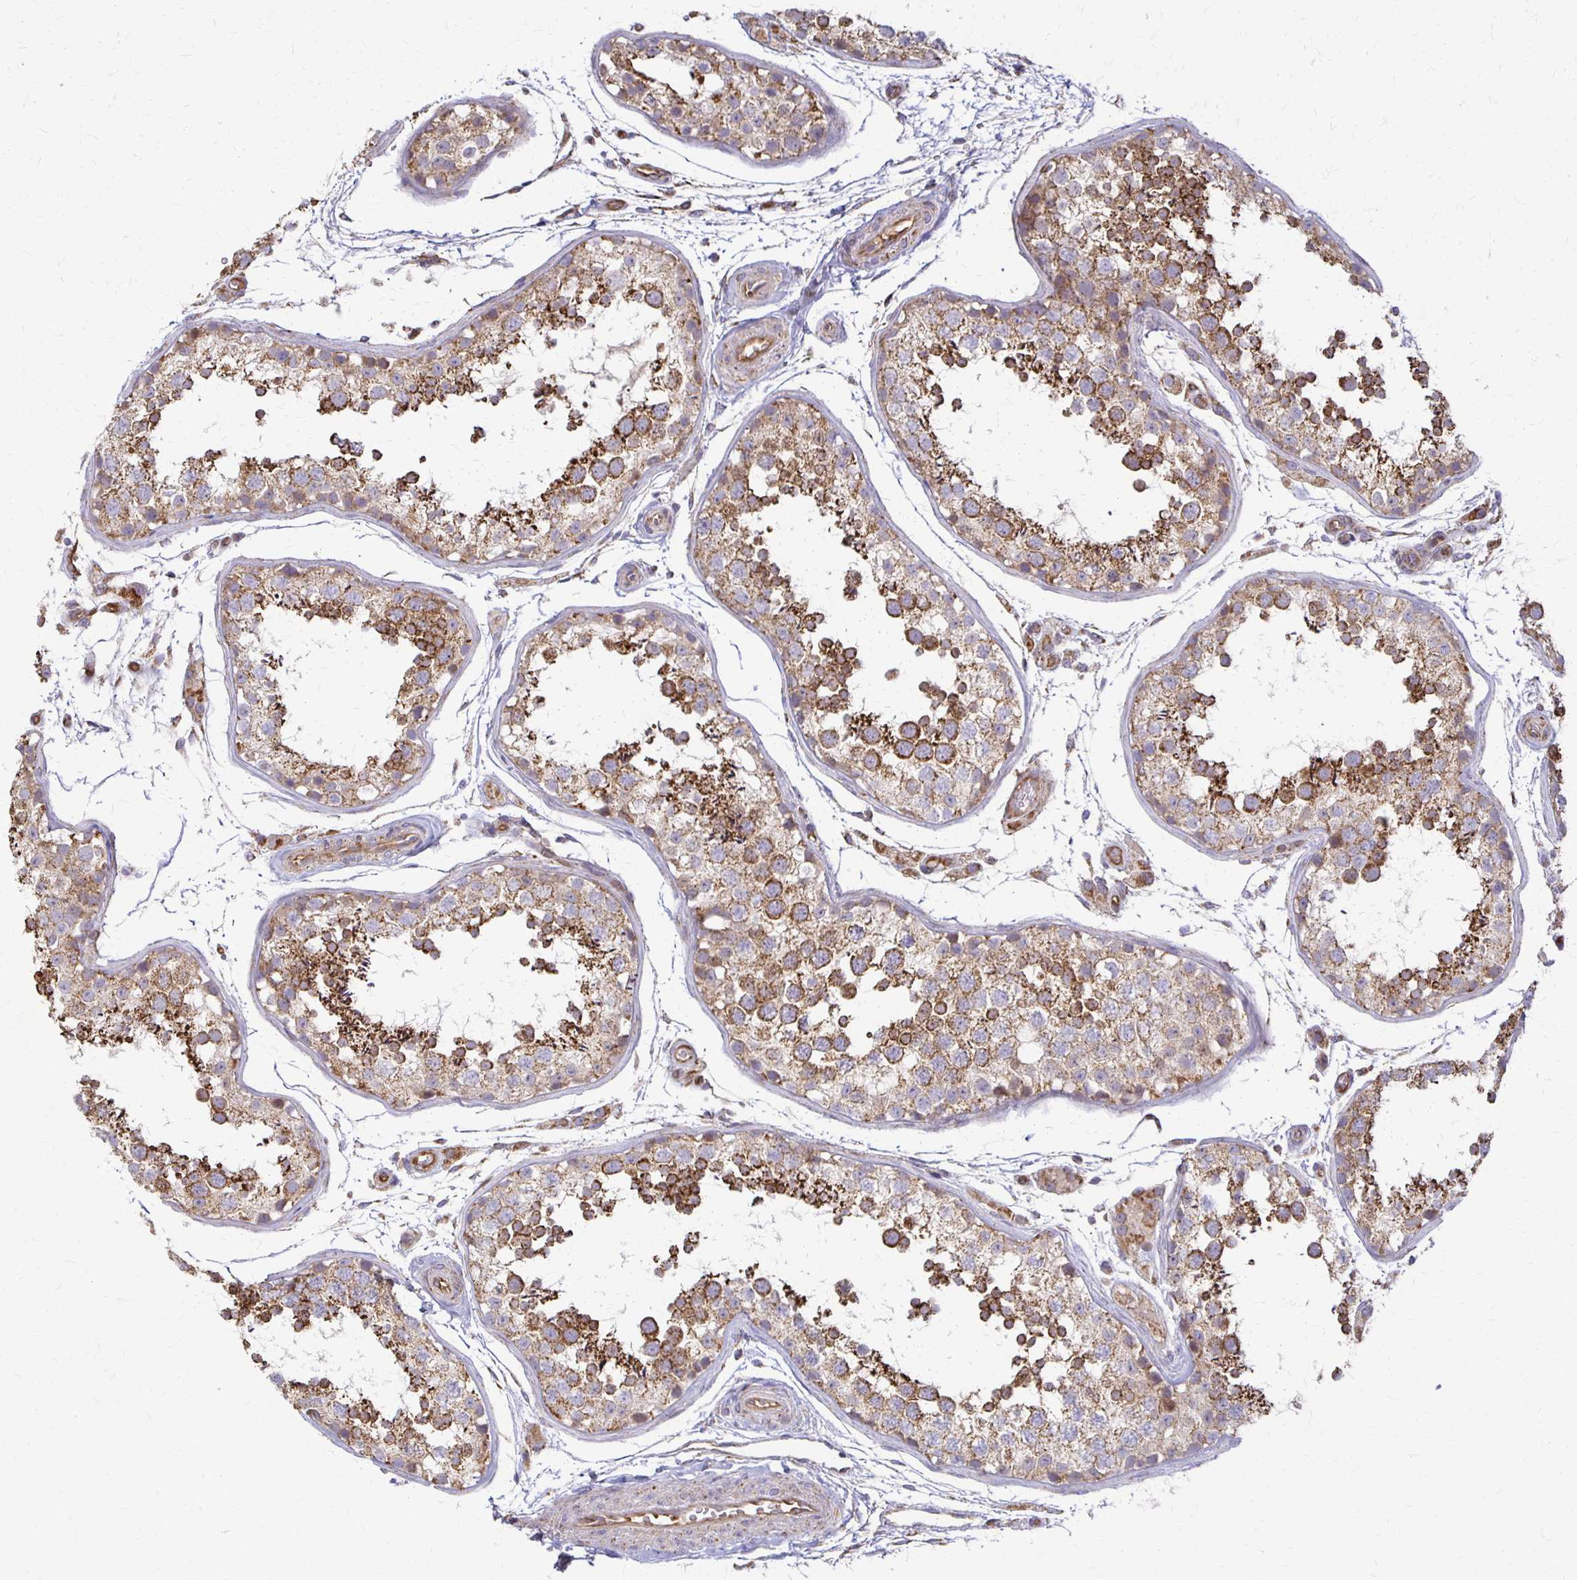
{"staining": {"intensity": "strong", "quantity": "25%-75%", "location": "cytoplasmic/membranous"}, "tissue": "testis", "cell_type": "Cells in seminiferous ducts", "image_type": "normal", "snomed": [{"axis": "morphology", "description": "Normal tissue, NOS"}, {"axis": "topography", "description": "Testis"}], "caption": "This is an image of immunohistochemistry (IHC) staining of unremarkable testis, which shows strong staining in the cytoplasmic/membranous of cells in seminiferous ducts.", "gene": "EIF4EBP2", "patient": {"sex": "male", "age": 29}}